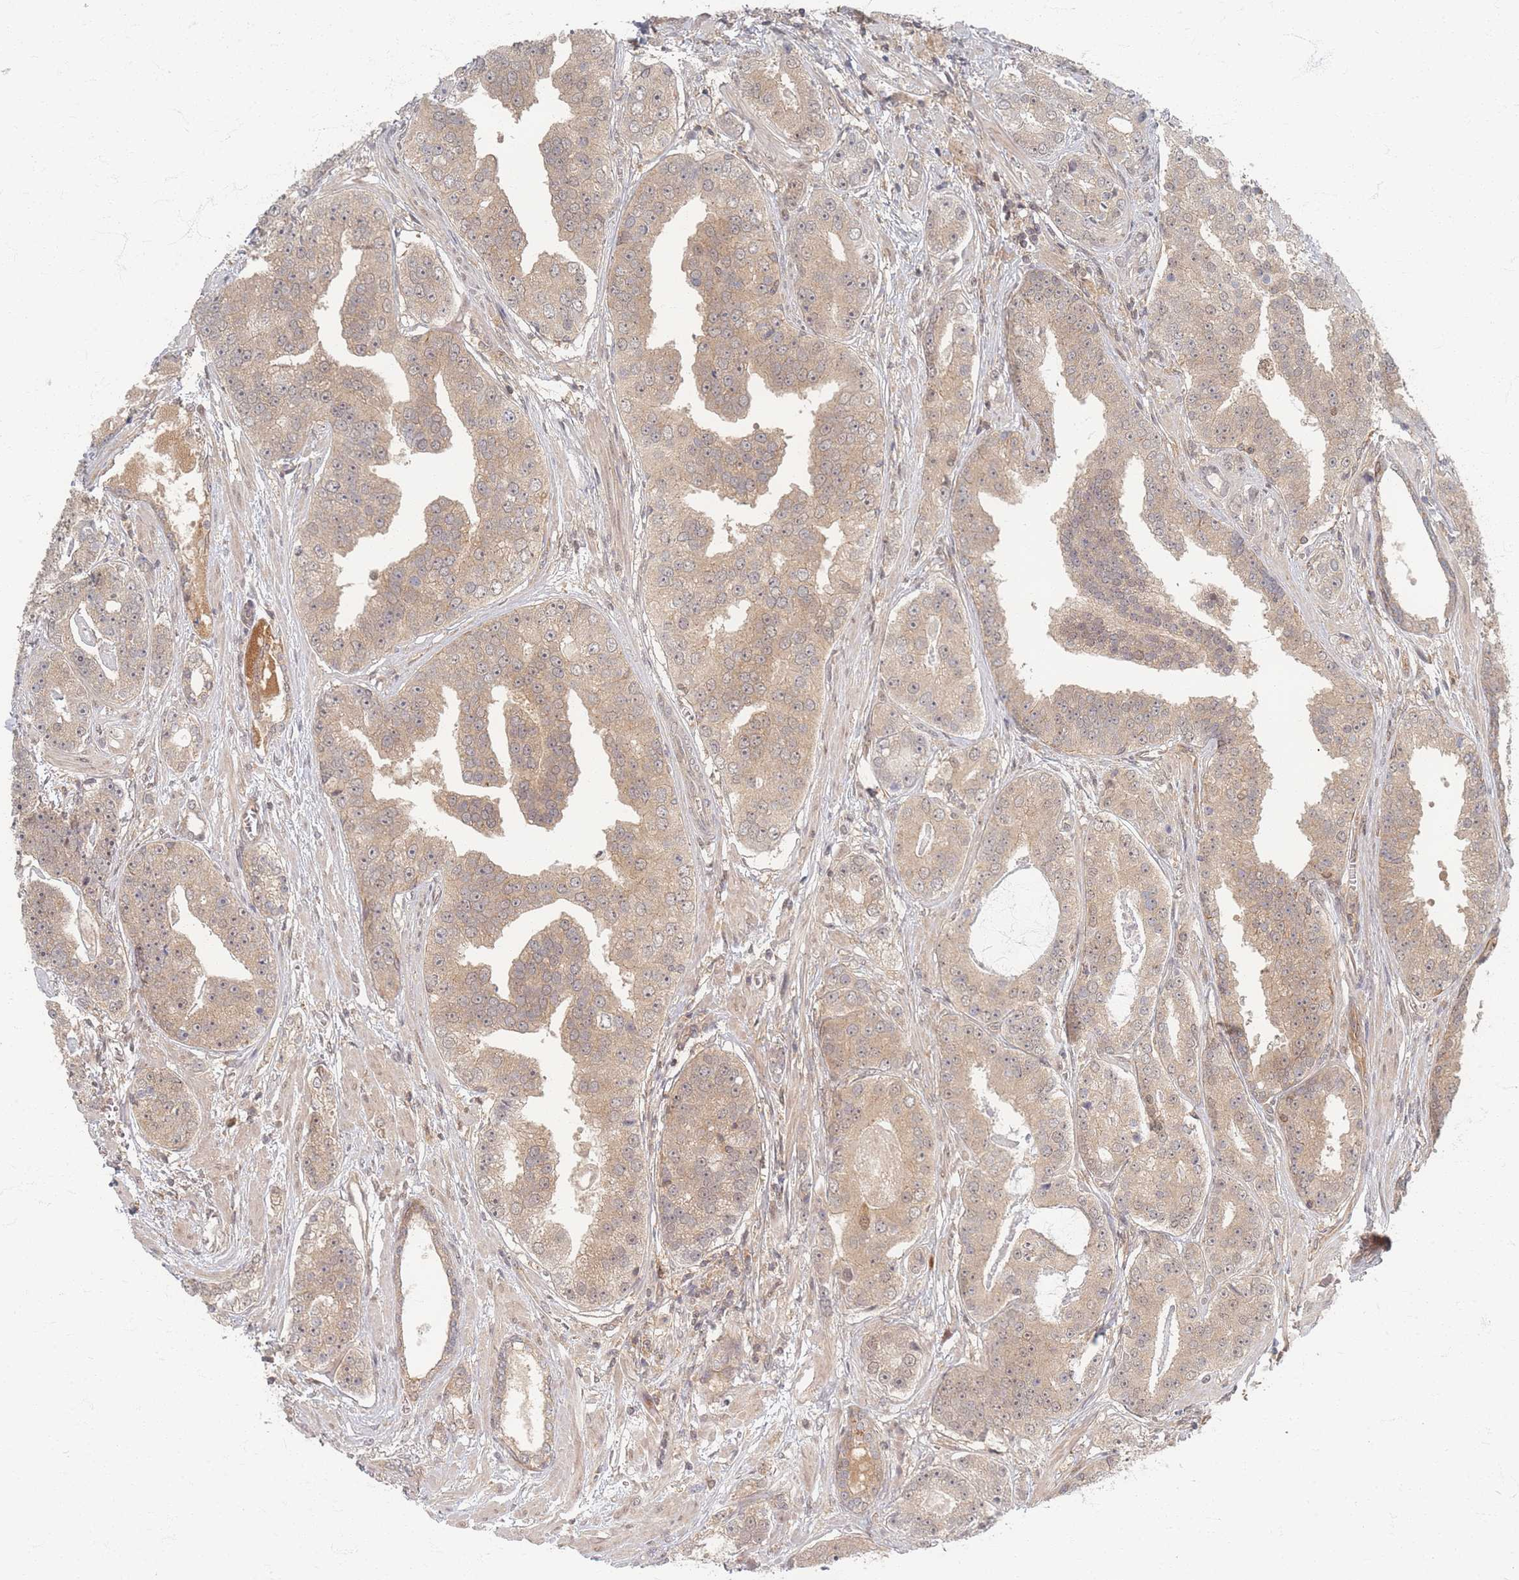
{"staining": {"intensity": "moderate", "quantity": ">75%", "location": "cytoplasmic/membranous,nuclear"}, "tissue": "prostate cancer", "cell_type": "Tumor cells", "image_type": "cancer", "snomed": [{"axis": "morphology", "description": "Adenocarcinoma, High grade"}, {"axis": "topography", "description": "Prostate"}], "caption": "Immunohistochemistry (DAB (3,3'-diaminobenzidine)) staining of high-grade adenocarcinoma (prostate) demonstrates moderate cytoplasmic/membranous and nuclear protein positivity in about >75% of tumor cells.", "gene": "PSMD9", "patient": {"sex": "male", "age": 71}}